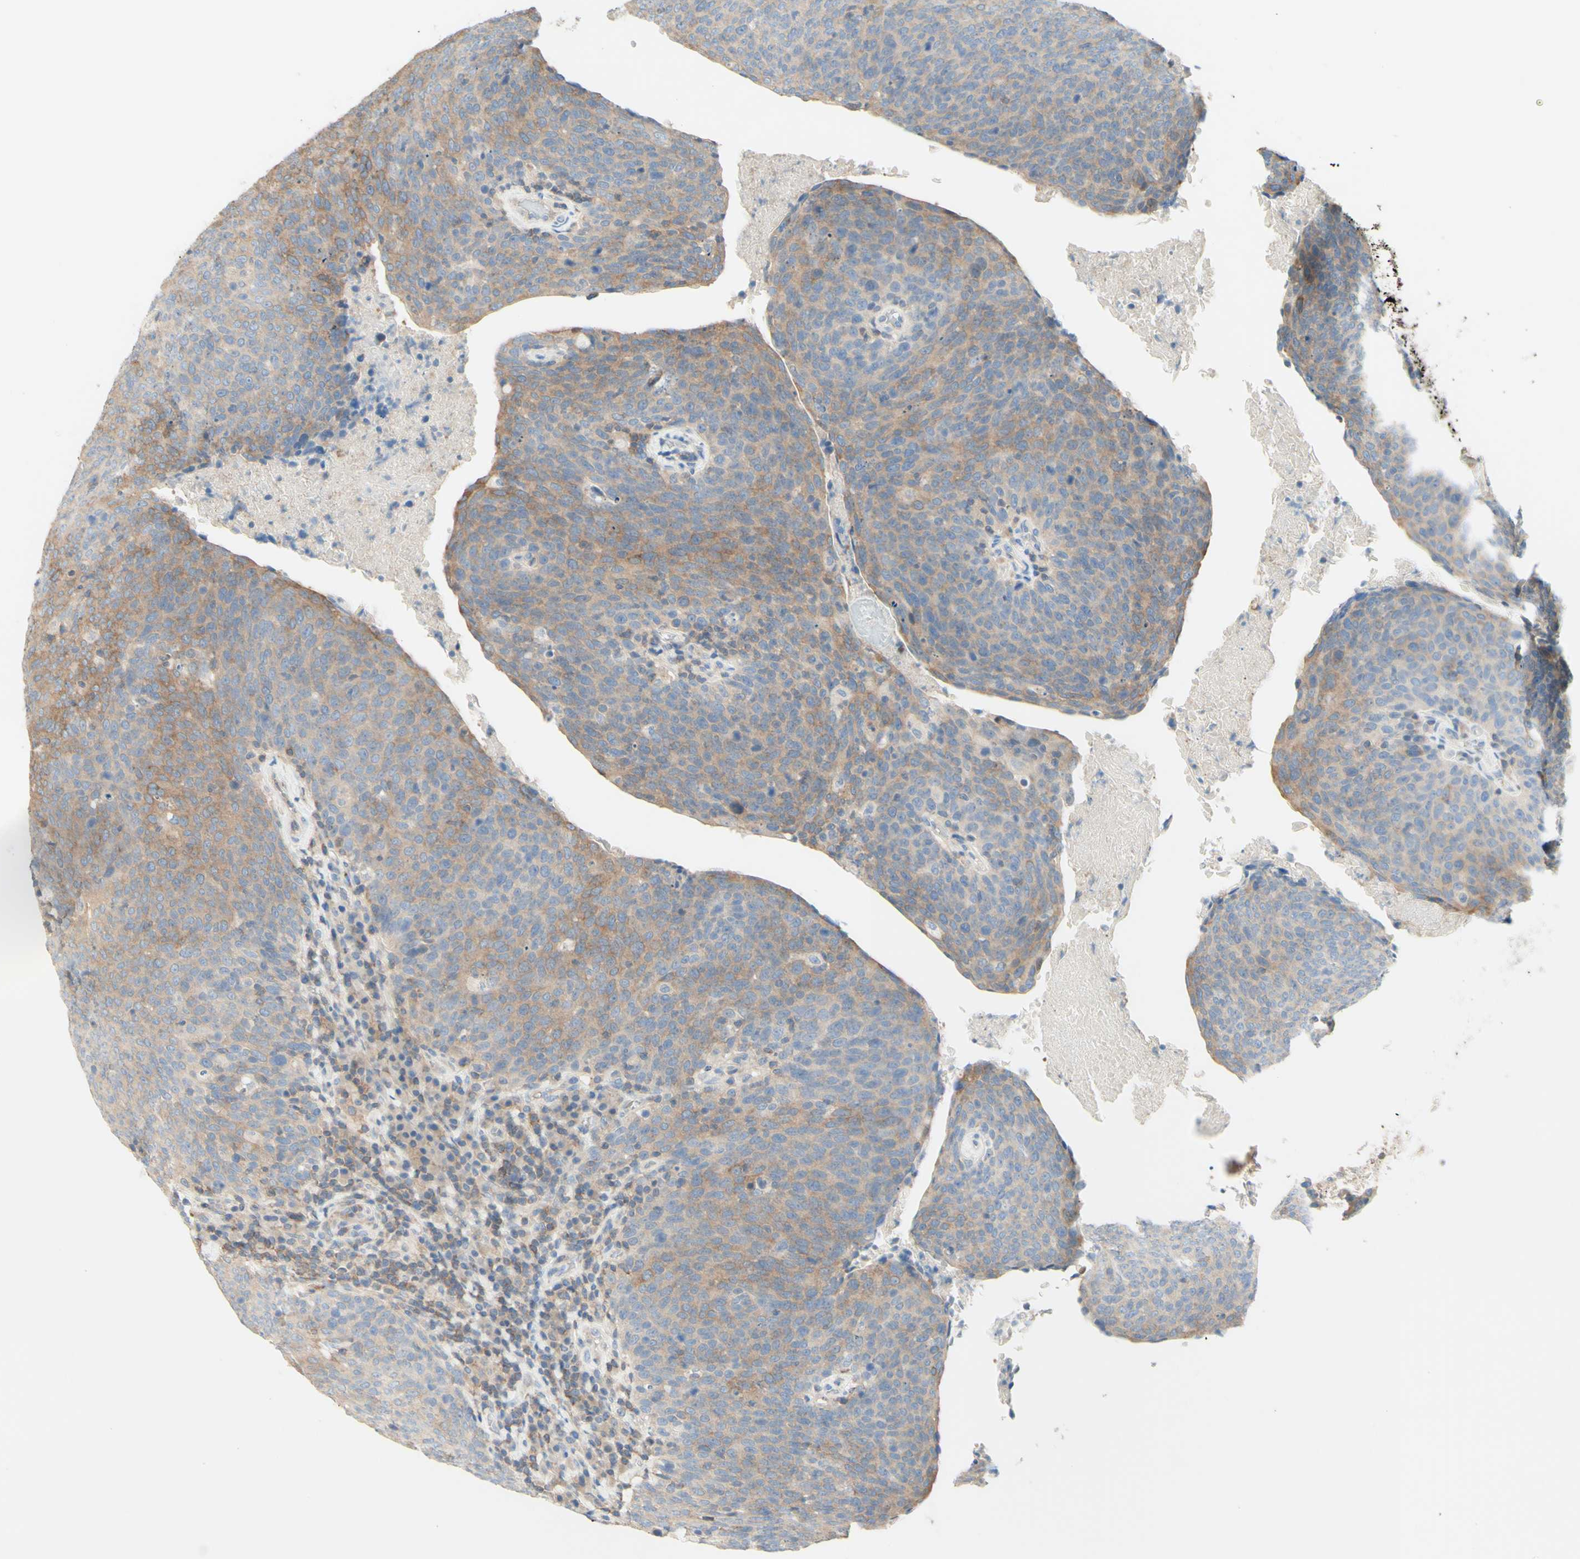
{"staining": {"intensity": "weak", "quantity": "25%-75%", "location": "cytoplasmic/membranous"}, "tissue": "head and neck cancer", "cell_type": "Tumor cells", "image_type": "cancer", "snomed": [{"axis": "morphology", "description": "Squamous cell carcinoma, NOS"}, {"axis": "morphology", "description": "Squamous cell carcinoma, metastatic, NOS"}, {"axis": "topography", "description": "Lymph node"}, {"axis": "topography", "description": "Head-Neck"}], "caption": "Protein staining of head and neck cancer tissue shows weak cytoplasmic/membranous expression in approximately 25%-75% of tumor cells. The protein is shown in brown color, while the nuclei are stained blue.", "gene": "MTM1", "patient": {"sex": "male", "age": 62}}